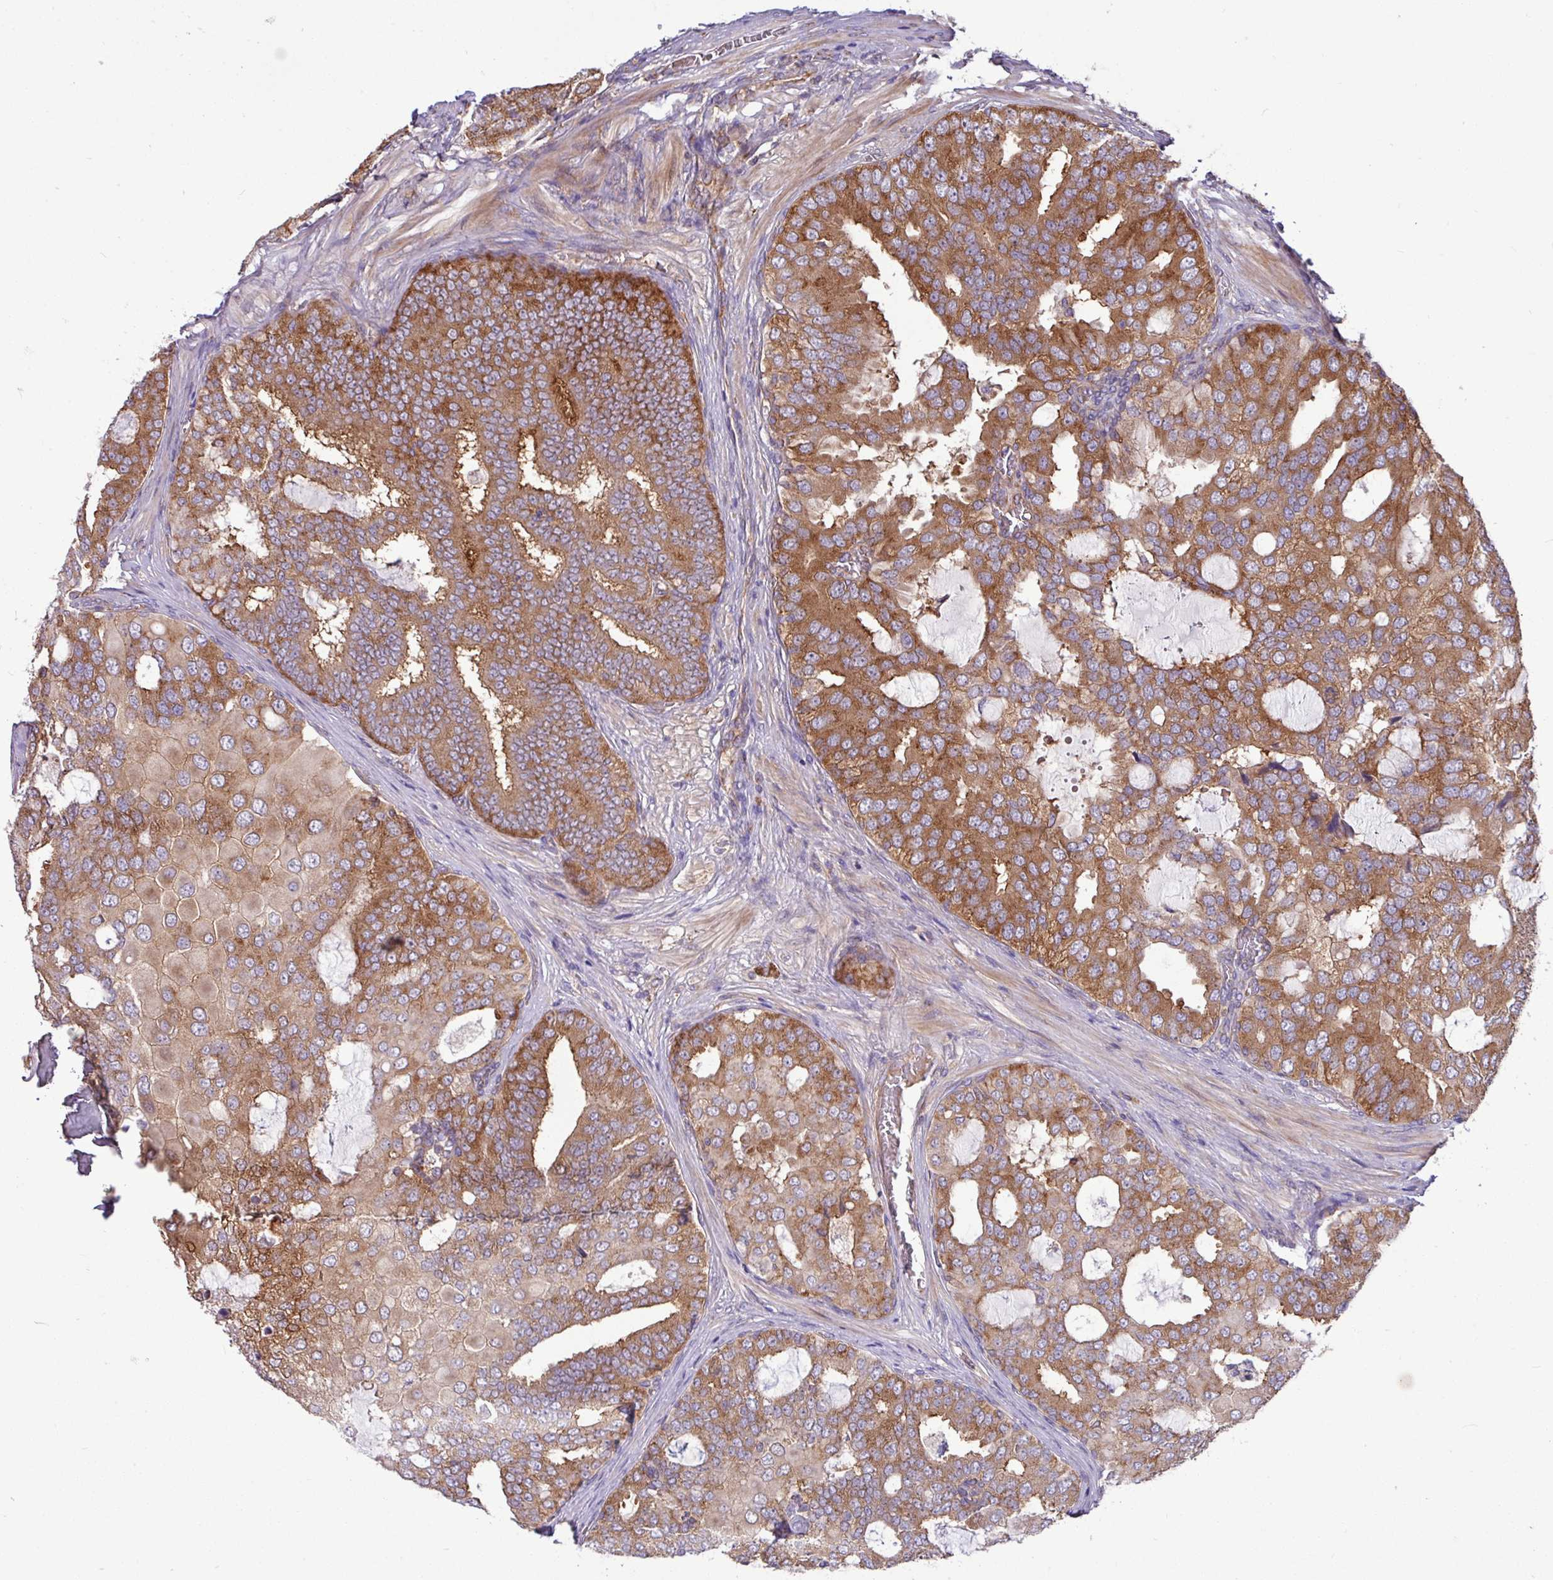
{"staining": {"intensity": "moderate", "quantity": ">75%", "location": "cytoplasmic/membranous"}, "tissue": "prostate cancer", "cell_type": "Tumor cells", "image_type": "cancer", "snomed": [{"axis": "morphology", "description": "Adenocarcinoma, High grade"}, {"axis": "topography", "description": "Prostate"}], "caption": "A high-resolution image shows immunohistochemistry (IHC) staining of prostate high-grade adenocarcinoma, which exhibits moderate cytoplasmic/membranous positivity in approximately >75% of tumor cells. The staining was performed using DAB (3,3'-diaminobenzidine), with brown indicating positive protein expression. Nuclei are stained blue with hematoxylin.", "gene": "LSM12", "patient": {"sex": "male", "age": 55}}